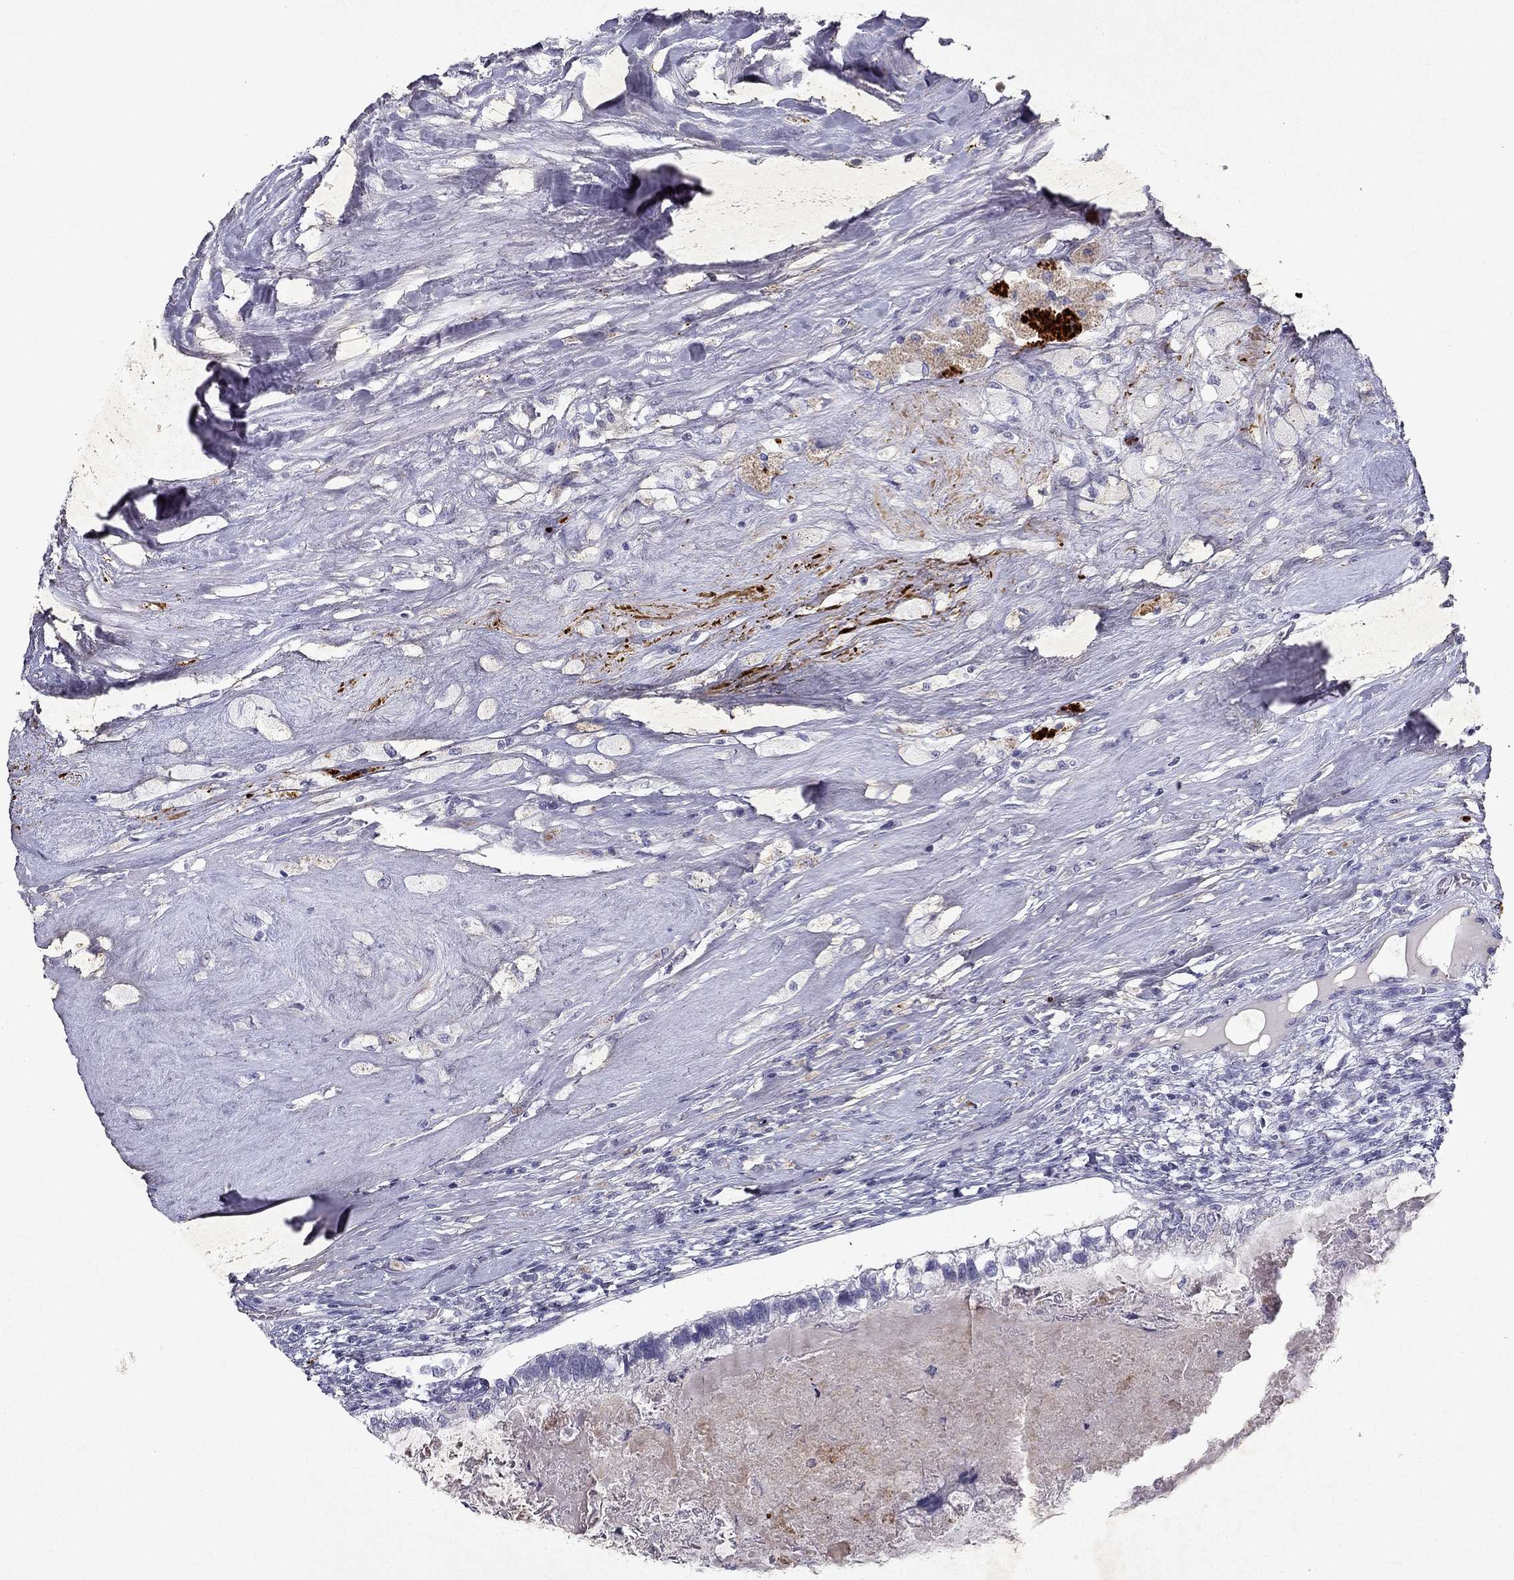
{"staining": {"intensity": "negative", "quantity": "none", "location": "none"}, "tissue": "testis cancer", "cell_type": "Tumor cells", "image_type": "cancer", "snomed": [{"axis": "morphology", "description": "Seminoma, NOS"}, {"axis": "morphology", "description": "Carcinoma, Embryonal, NOS"}, {"axis": "topography", "description": "Testis"}], "caption": "Immunohistochemistry (IHC) of human testis cancer reveals no staining in tumor cells.", "gene": "SLC6A4", "patient": {"sex": "male", "age": 41}}